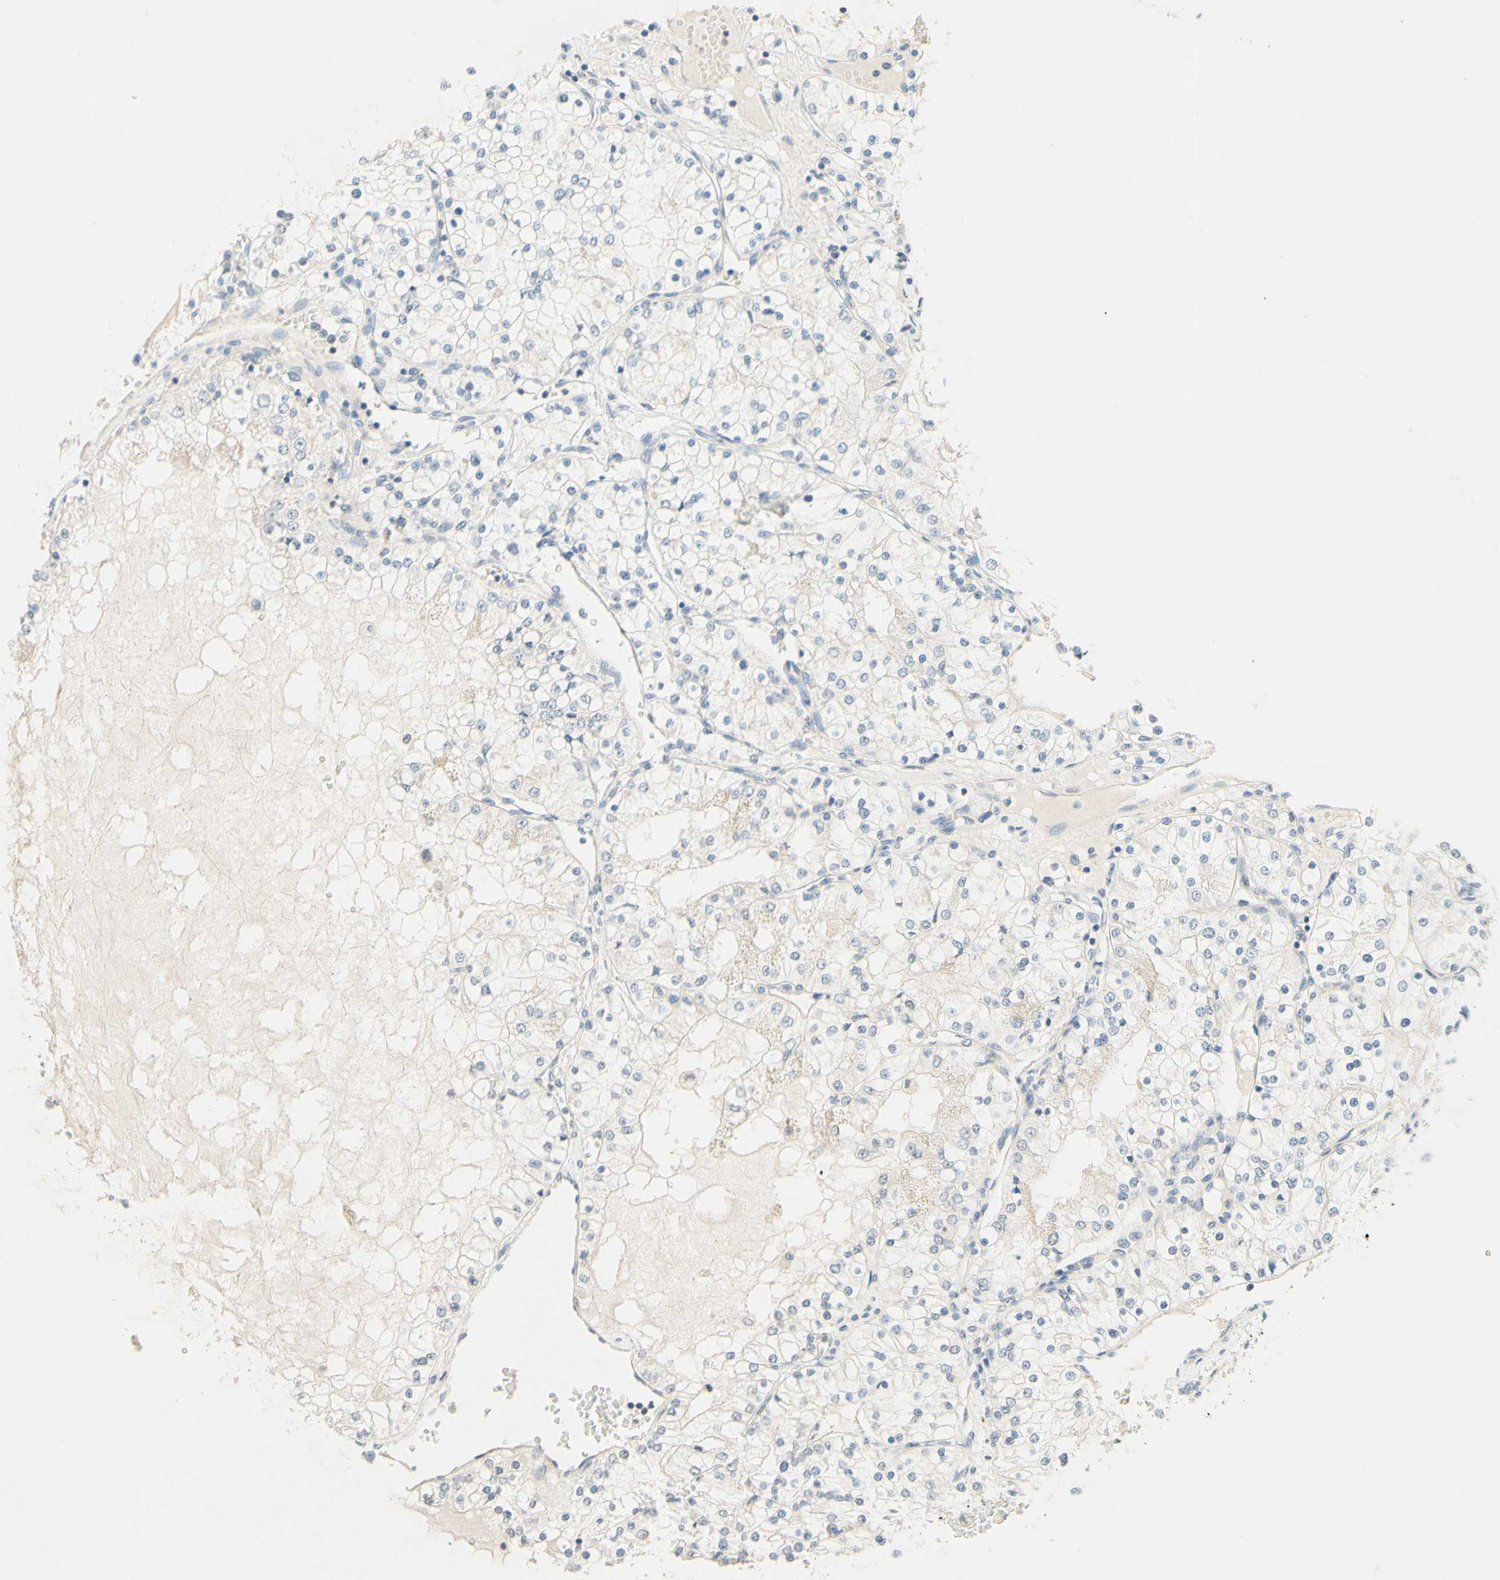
{"staining": {"intensity": "weak", "quantity": "<25%", "location": "cytoplasmic/membranous"}, "tissue": "renal cancer", "cell_type": "Tumor cells", "image_type": "cancer", "snomed": [{"axis": "morphology", "description": "Adenocarcinoma, NOS"}, {"axis": "topography", "description": "Kidney"}], "caption": "Immunohistochemistry of renal cancer (adenocarcinoma) displays no staining in tumor cells.", "gene": "MAG", "patient": {"sex": "male", "age": 68}}